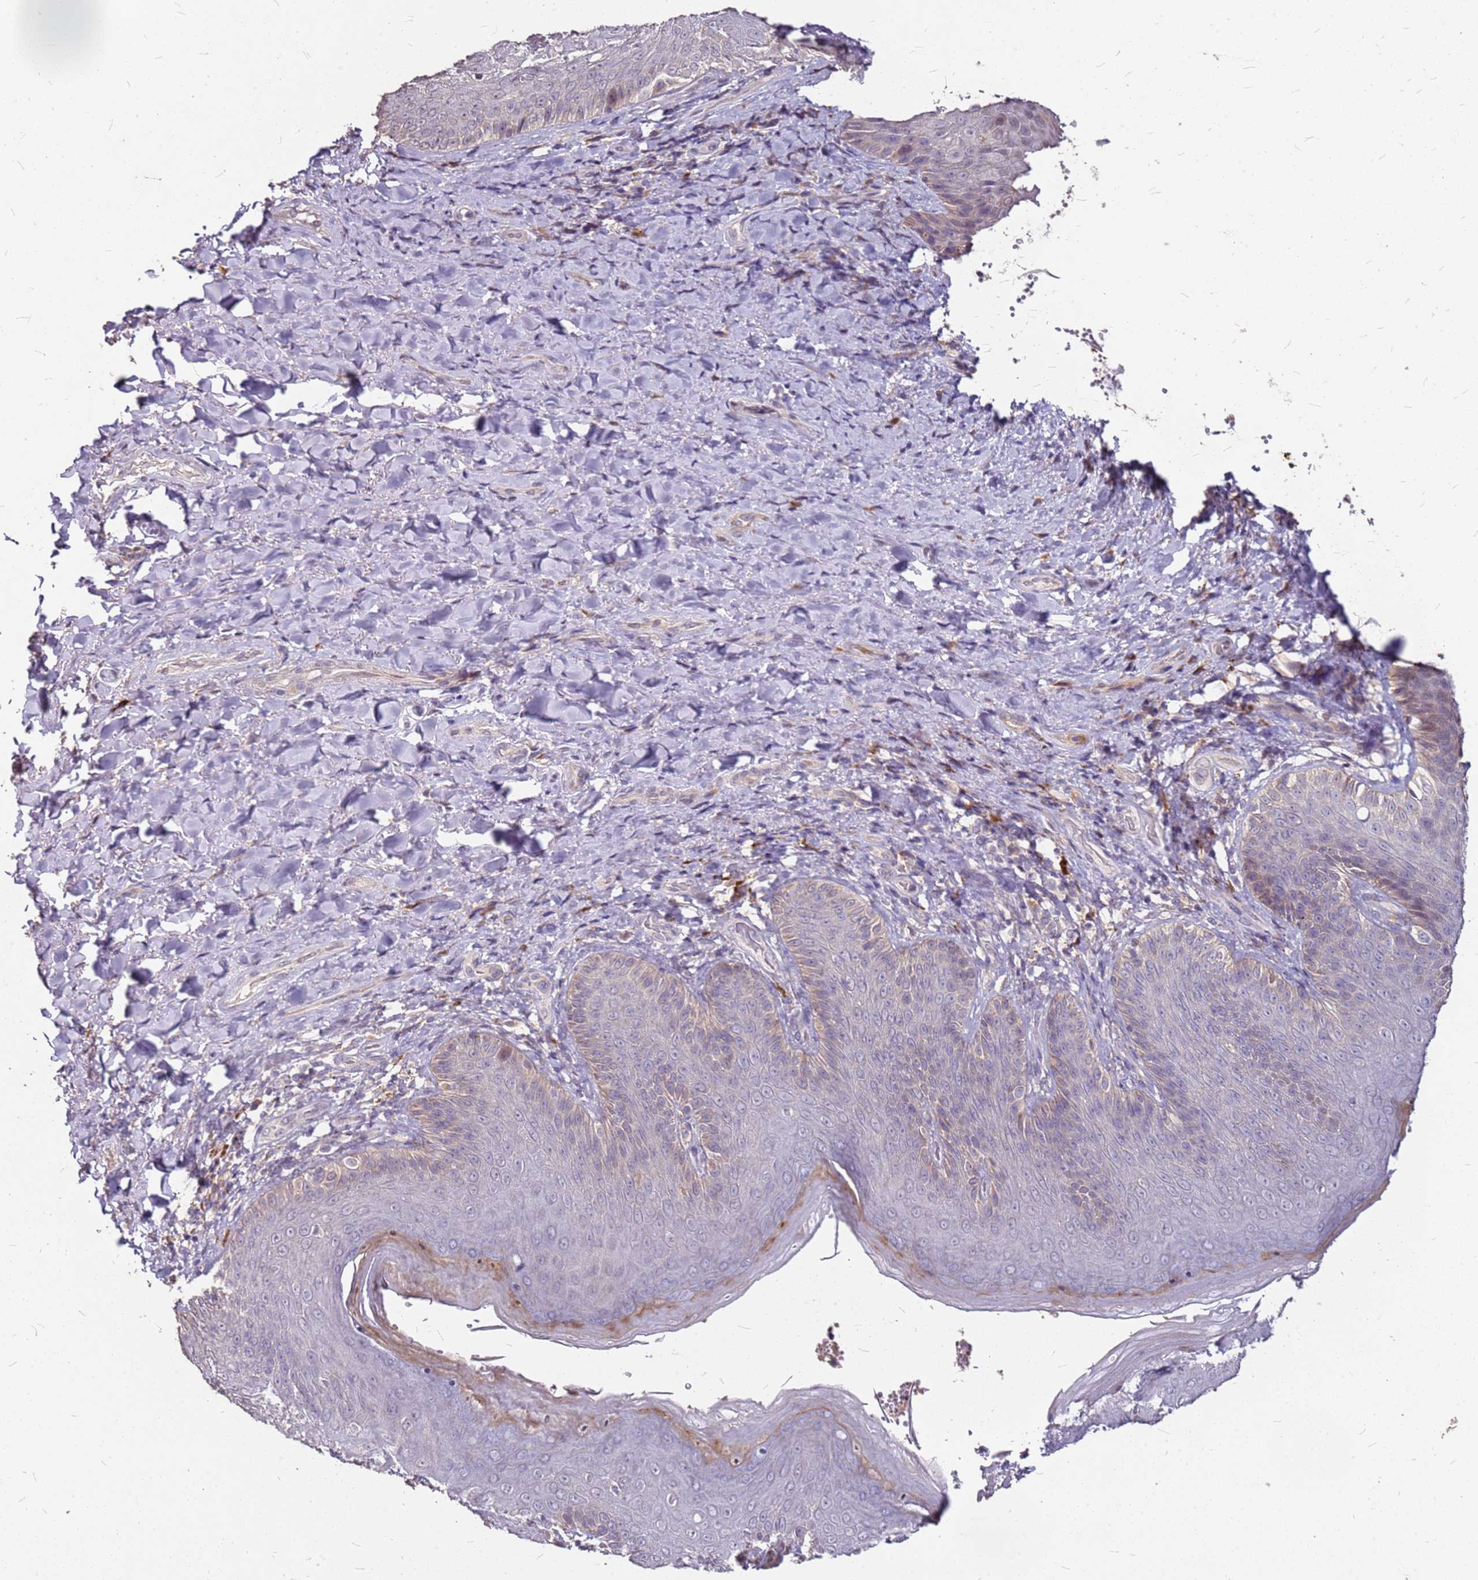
{"staining": {"intensity": "weak", "quantity": "<25%", "location": "cytoplasmic/membranous"}, "tissue": "skin", "cell_type": "Epidermal cells", "image_type": "normal", "snomed": [{"axis": "morphology", "description": "Normal tissue, NOS"}, {"axis": "topography", "description": "Anal"}], "caption": "A high-resolution image shows immunohistochemistry staining of unremarkable skin, which reveals no significant positivity in epidermal cells.", "gene": "DCDC2C", "patient": {"sex": "female", "age": 89}}